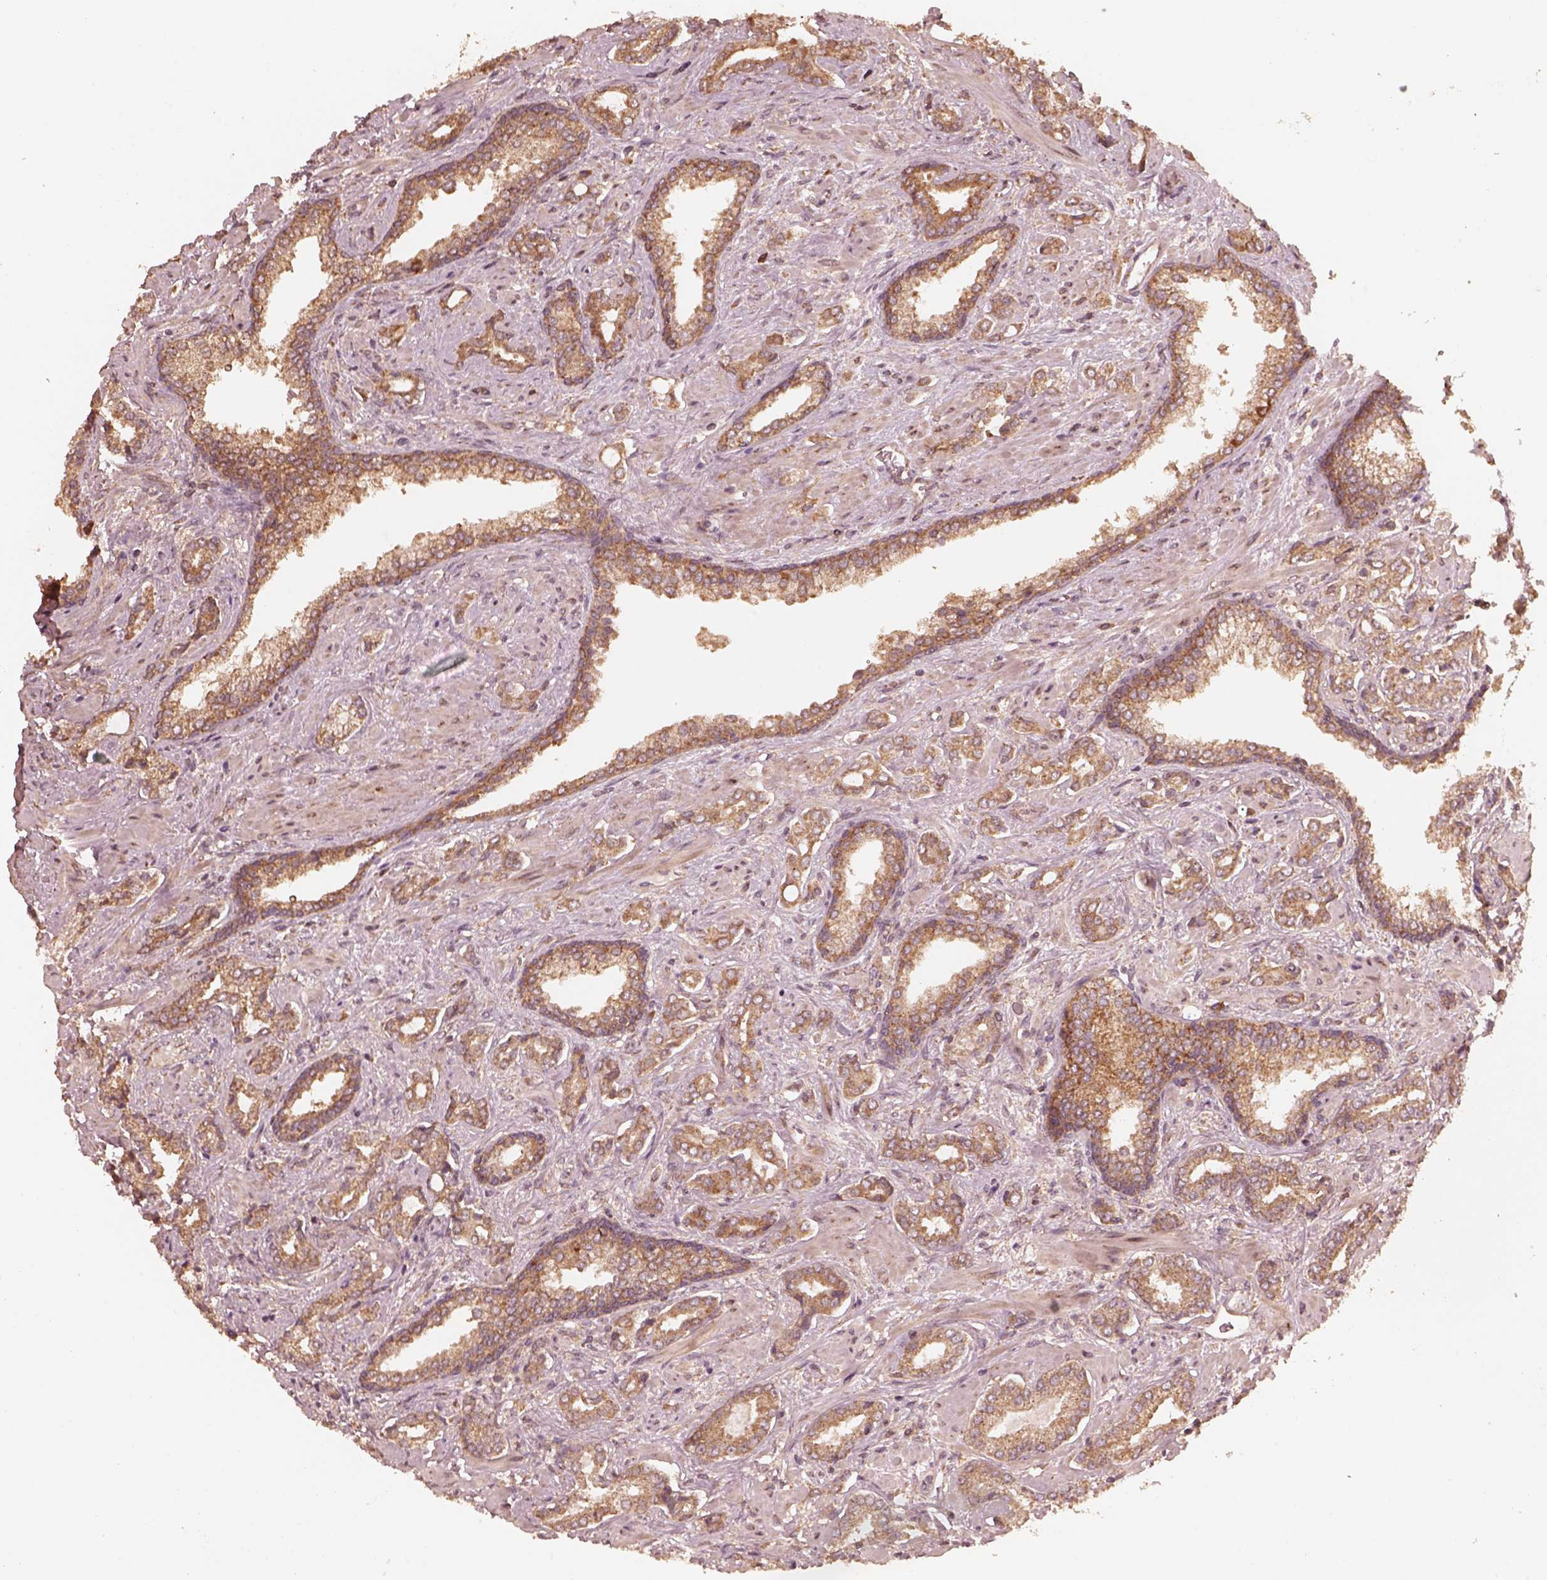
{"staining": {"intensity": "moderate", "quantity": ">75%", "location": "cytoplasmic/membranous"}, "tissue": "prostate cancer", "cell_type": "Tumor cells", "image_type": "cancer", "snomed": [{"axis": "morphology", "description": "Adenocarcinoma, Low grade"}, {"axis": "topography", "description": "Prostate"}], "caption": "The image reveals a brown stain indicating the presence of a protein in the cytoplasmic/membranous of tumor cells in prostate cancer.", "gene": "DNAJC25", "patient": {"sex": "male", "age": 61}}